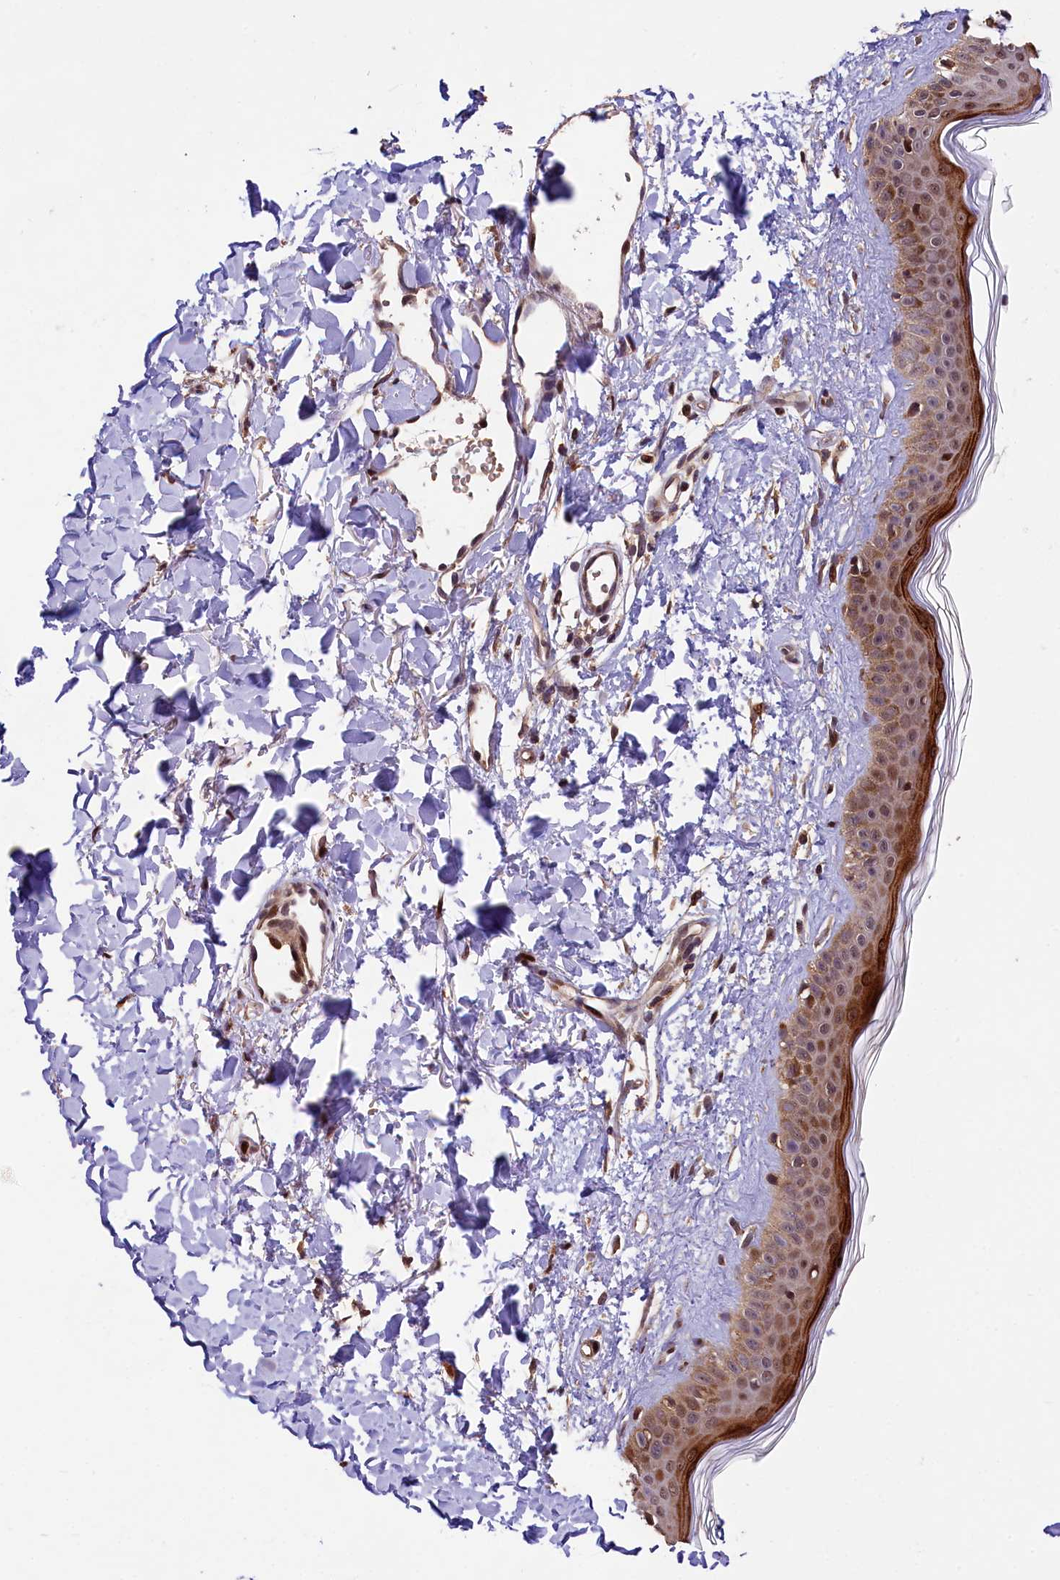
{"staining": {"intensity": "strong", "quantity": "25%-75%", "location": "cytoplasmic/membranous,nuclear"}, "tissue": "skin", "cell_type": "Fibroblasts", "image_type": "normal", "snomed": [{"axis": "morphology", "description": "Normal tissue, NOS"}, {"axis": "topography", "description": "Skin"}], "caption": "Human skin stained with a brown dye displays strong cytoplasmic/membranous,nuclear positive staining in about 25%-75% of fibroblasts.", "gene": "PHAF1", "patient": {"sex": "female", "age": 58}}